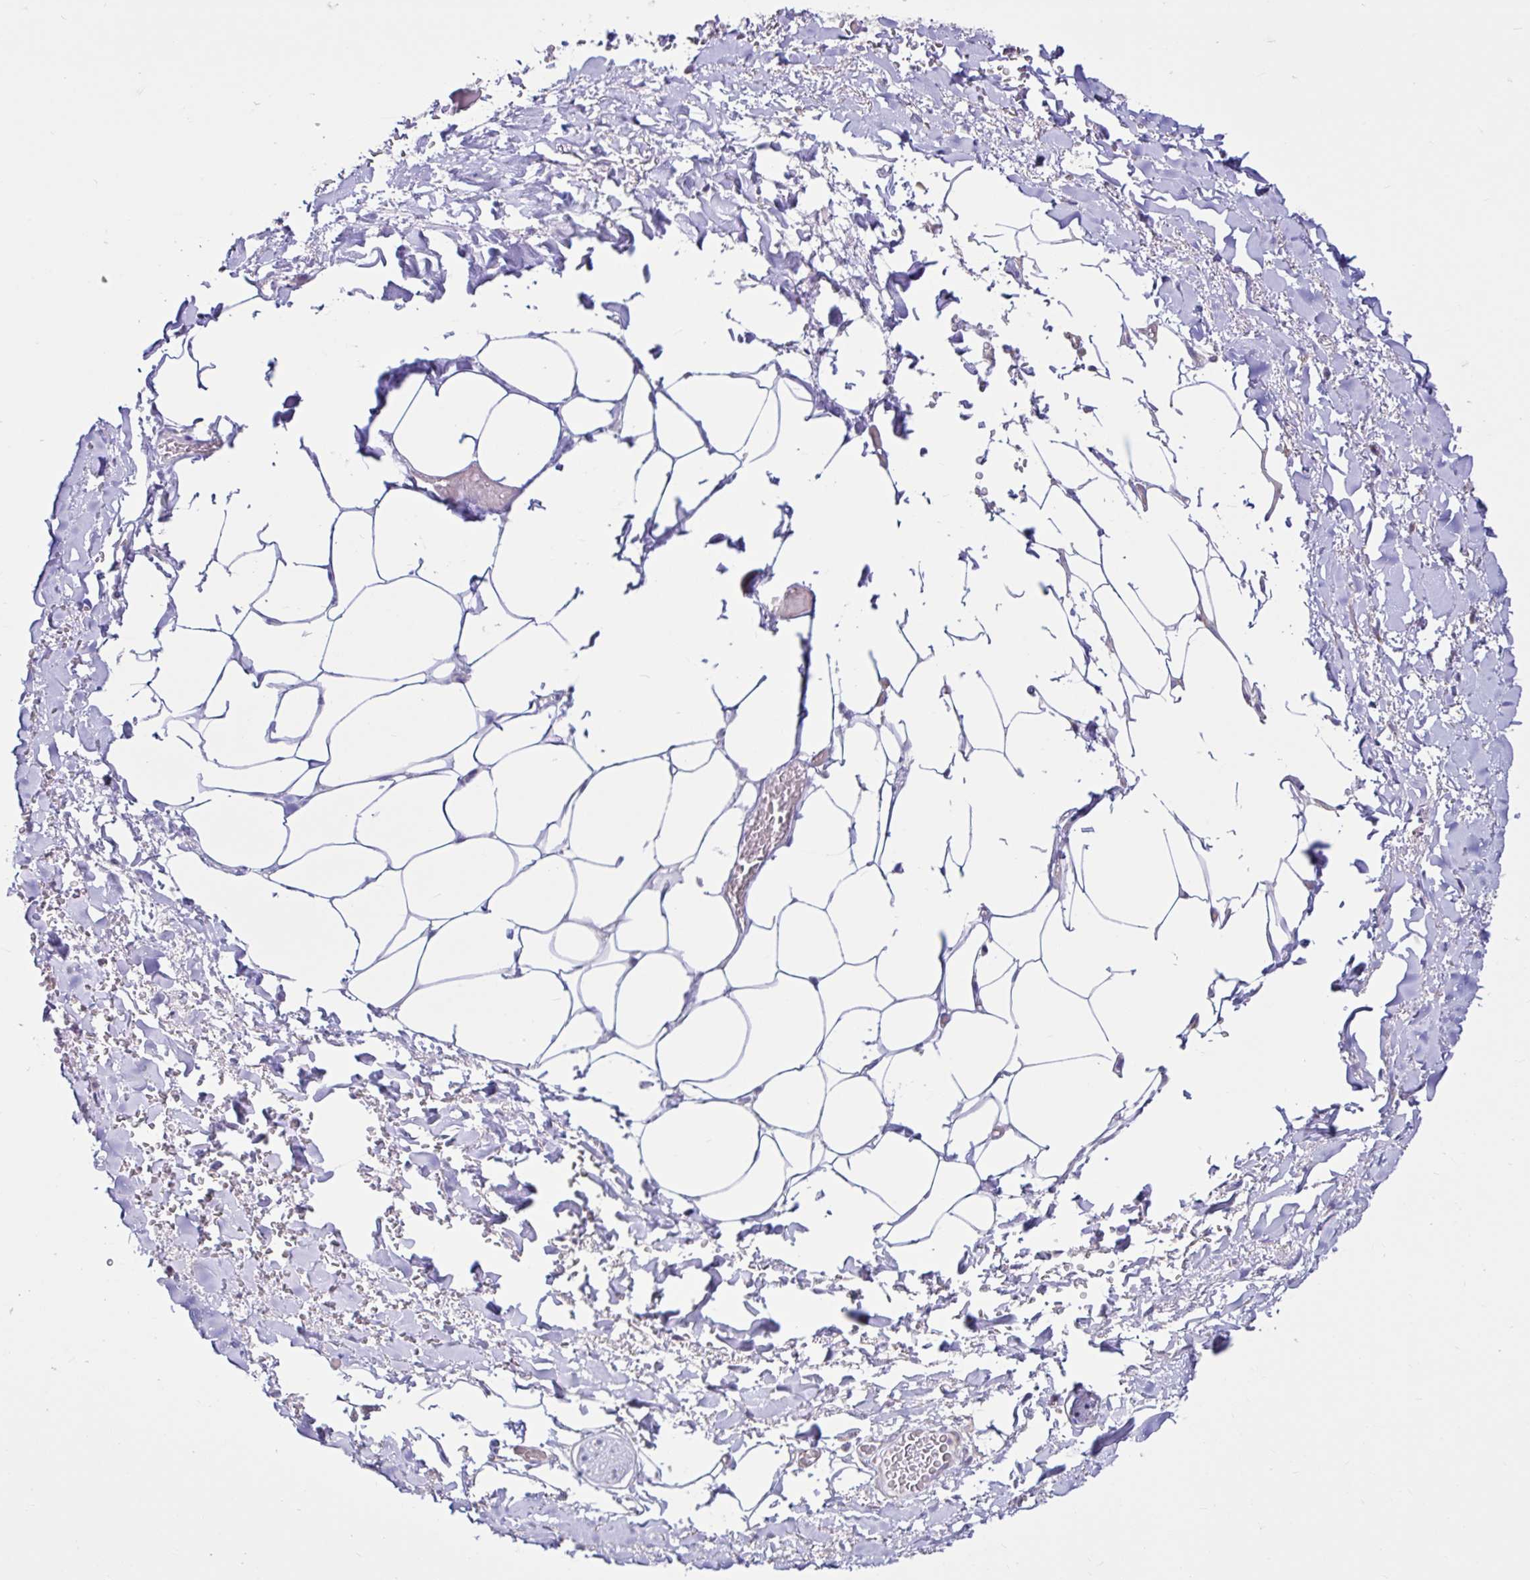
{"staining": {"intensity": "negative", "quantity": "none", "location": "none"}, "tissue": "adipose tissue", "cell_type": "Adipocytes", "image_type": "normal", "snomed": [{"axis": "morphology", "description": "Normal tissue, NOS"}, {"axis": "topography", "description": "Vagina"}, {"axis": "topography", "description": "Peripheral nerve tissue"}], "caption": "Immunohistochemistry (IHC) of unremarkable human adipose tissue demonstrates no positivity in adipocytes. (Stains: DAB immunohistochemistry with hematoxylin counter stain, Microscopy: brightfield microscopy at high magnification).", "gene": "LARS1", "patient": {"sex": "female", "age": 71}}